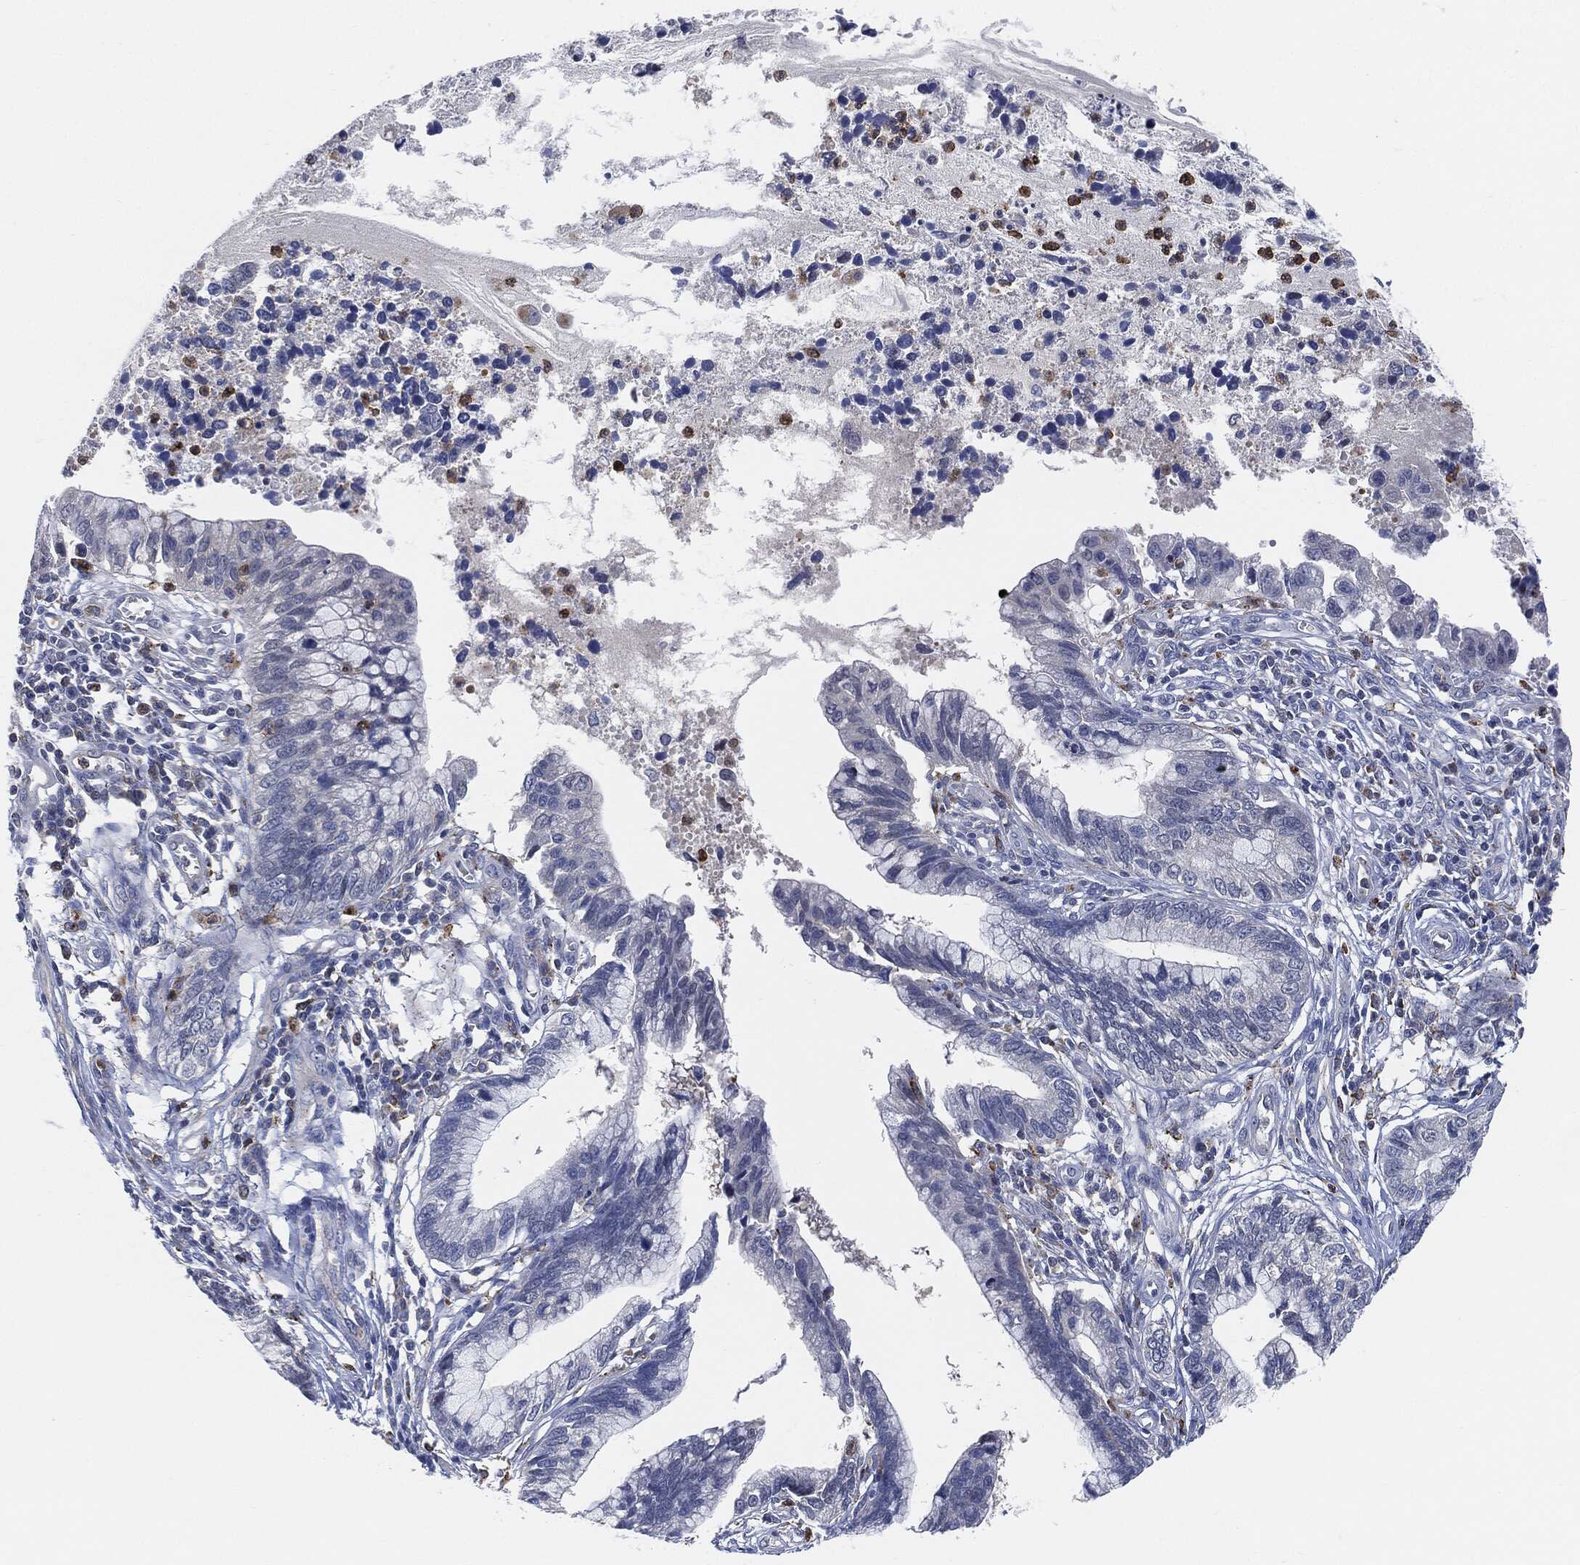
{"staining": {"intensity": "negative", "quantity": "none", "location": "none"}, "tissue": "cervical cancer", "cell_type": "Tumor cells", "image_type": "cancer", "snomed": [{"axis": "morphology", "description": "Adenocarcinoma, NOS"}, {"axis": "topography", "description": "Cervix"}], "caption": "The image displays no significant positivity in tumor cells of cervical adenocarcinoma.", "gene": "VSIG4", "patient": {"sex": "female", "age": 44}}